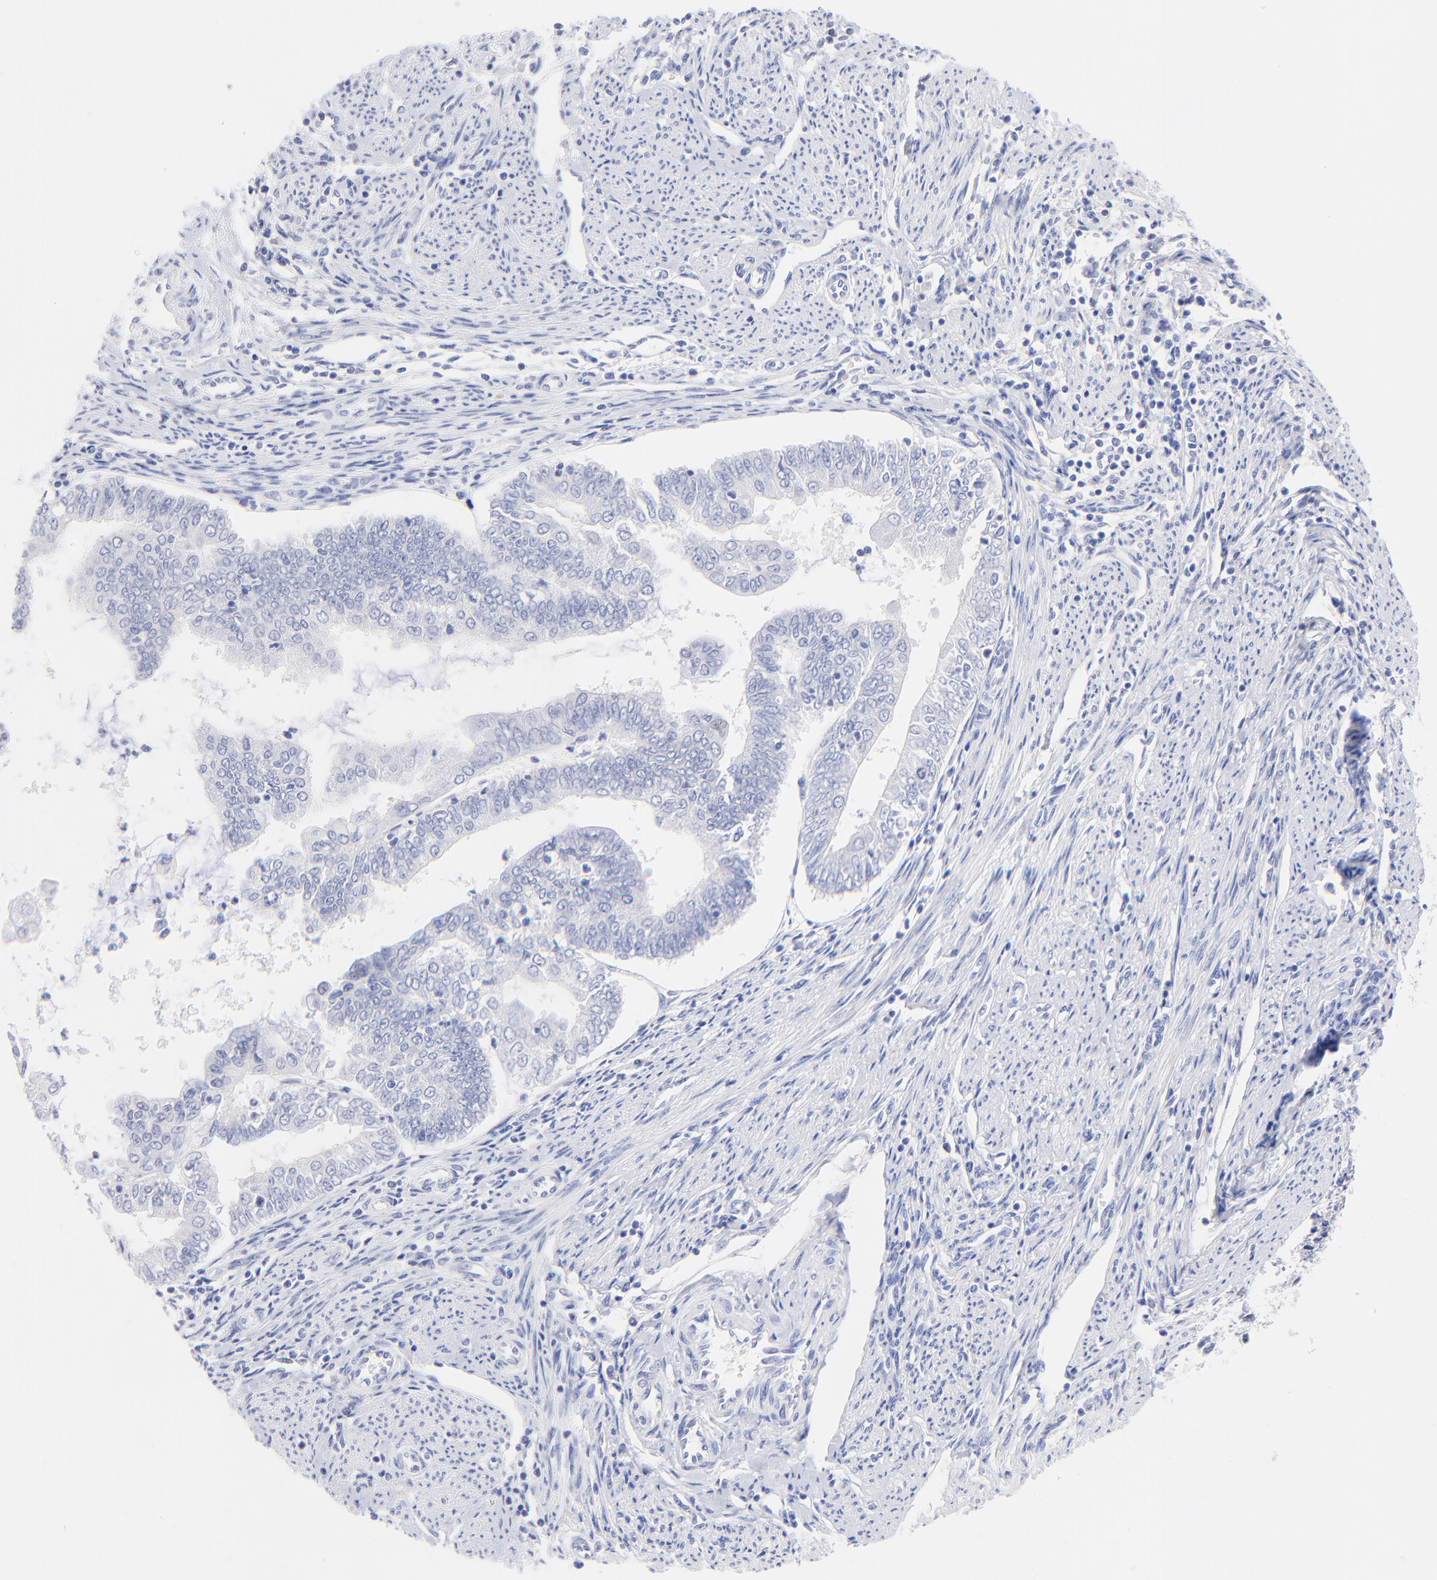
{"staining": {"intensity": "negative", "quantity": "none", "location": "none"}, "tissue": "endometrial cancer", "cell_type": "Tumor cells", "image_type": "cancer", "snomed": [{"axis": "morphology", "description": "Adenocarcinoma, NOS"}, {"axis": "topography", "description": "Endometrium"}], "caption": "This is an immunohistochemistry micrograph of adenocarcinoma (endometrial). There is no positivity in tumor cells.", "gene": "RAB3A", "patient": {"sex": "female", "age": 75}}